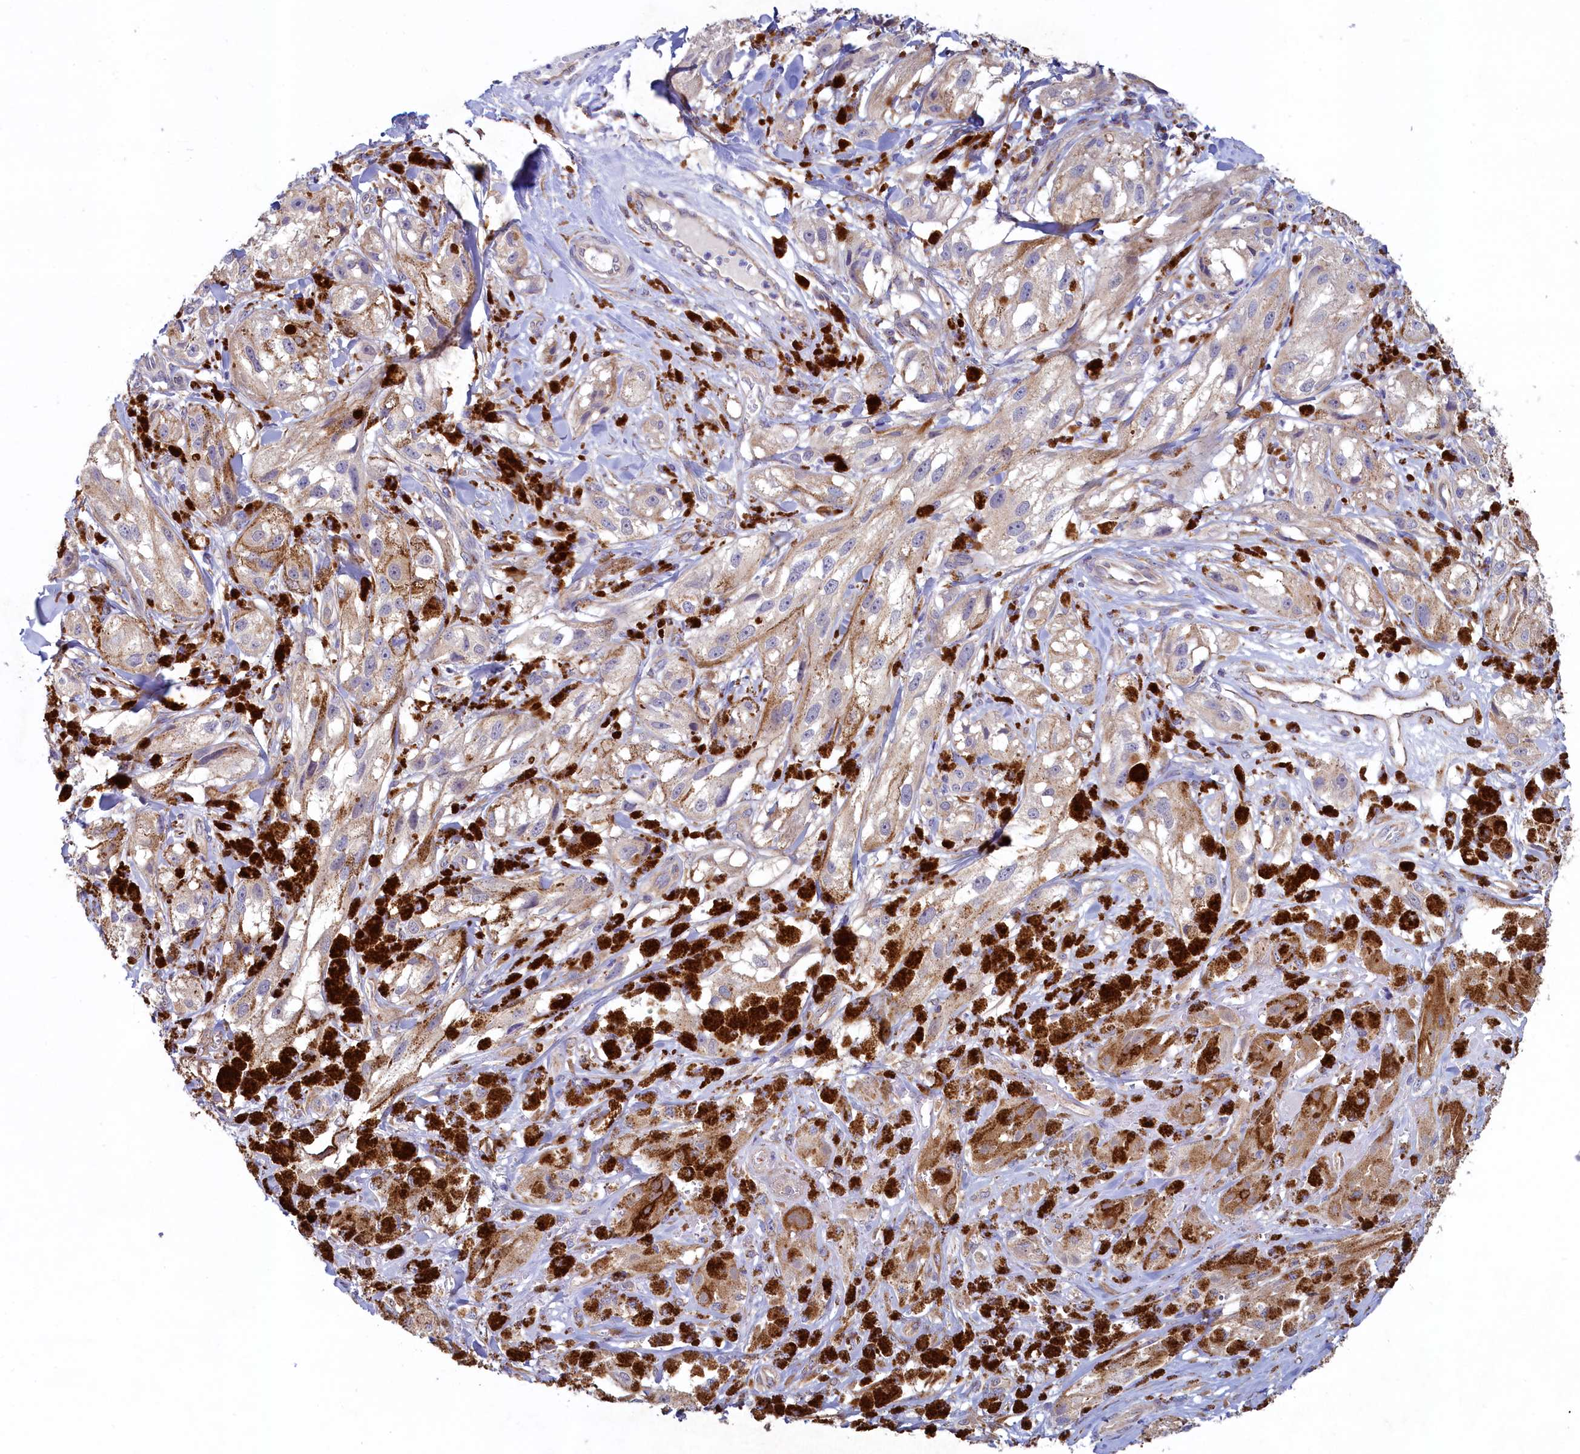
{"staining": {"intensity": "moderate", "quantity": "25%-75%", "location": "cytoplasmic/membranous"}, "tissue": "melanoma", "cell_type": "Tumor cells", "image_type": "cancer", "snomed": [{"axis": "morphology", "description": "Malignant melanoma, NOS"}, {"axis": "topography", "description": "Skin"}], "caption": "An immunohistochemistry (IHC) photomicrograph of tumor tissue is shown. Protein staining in brown highlights moderate cytoplasmic/membranous positivity in malignant melanoma within tumor cells. Ihc stains the protein in brown and the nuclei are stained blue.", "gene": "SPATA2L", "patient": {"sex": "male", "age": 88}}